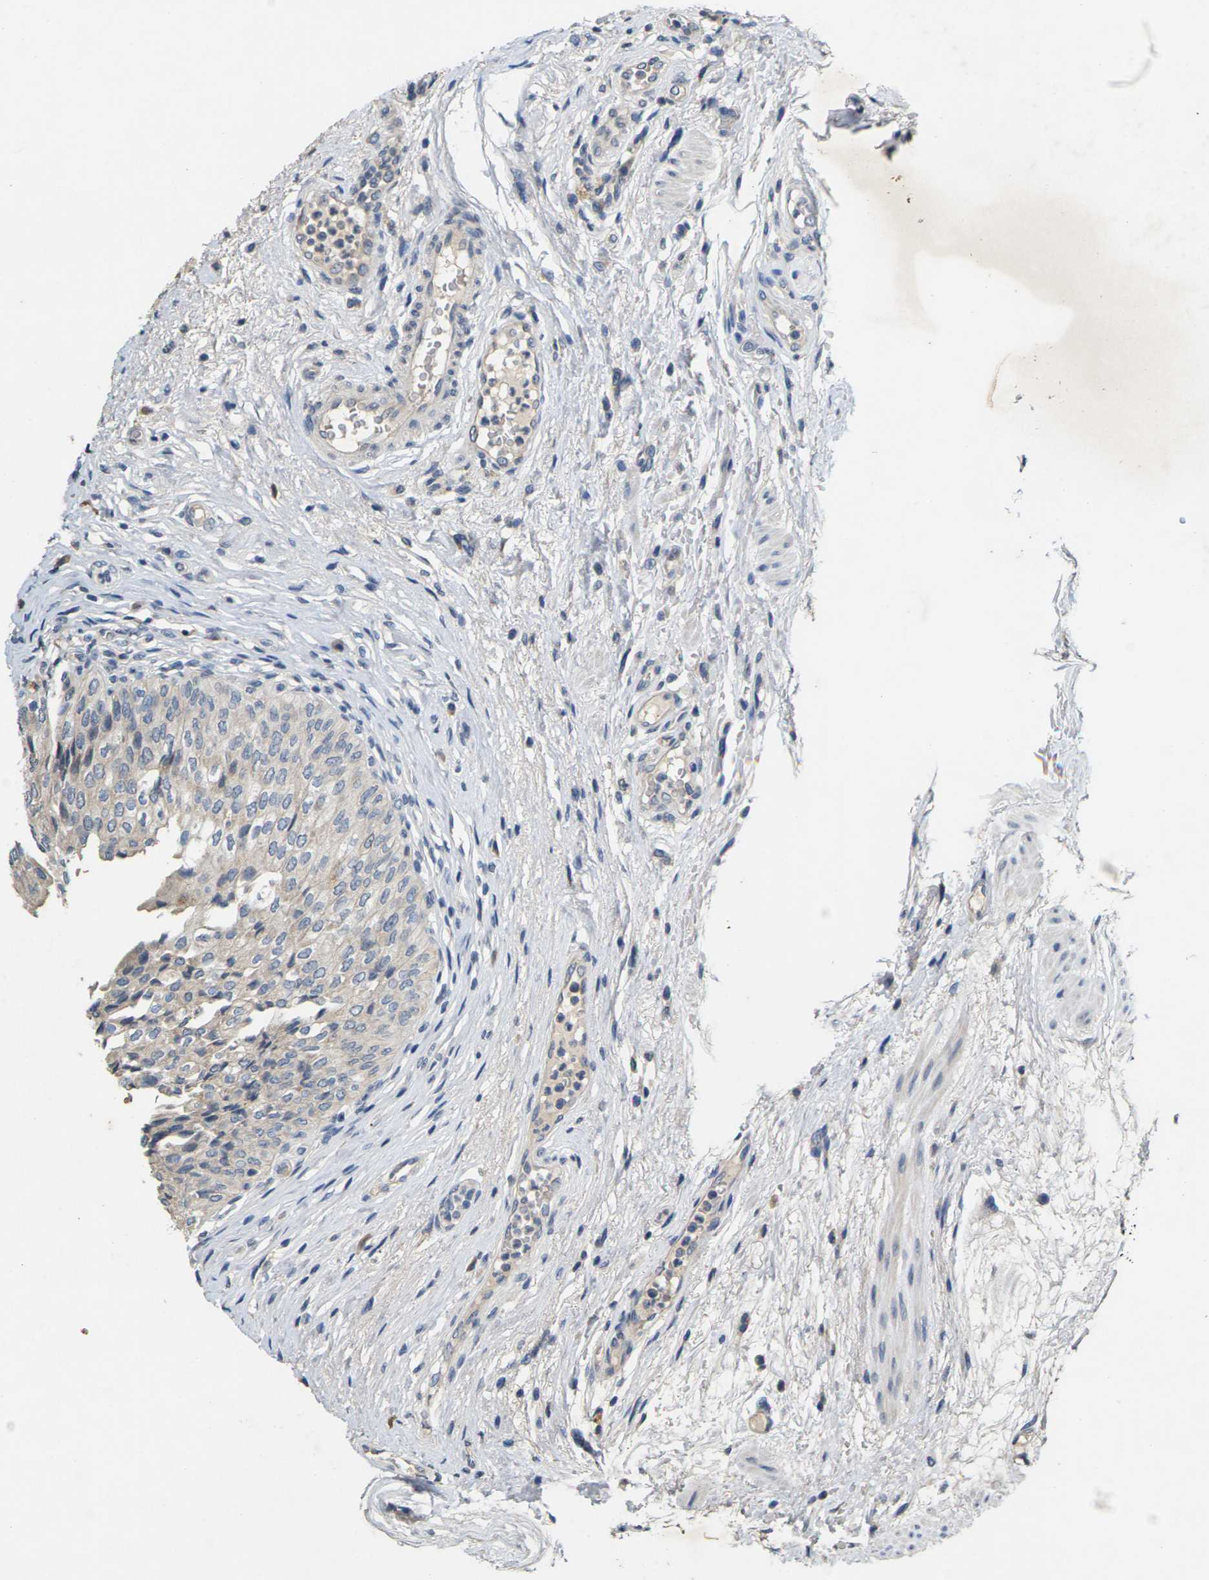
{"staining": {"intensity": "weak", "quantity": ">75%", "location": "cytoplasmic/membranous"}, "tissue": "urinary bladder", "cell_type": "Urothelial cells", "image_type": "normal", "snomed": [{"axis": "morphology", "description": "Normal tissue, NOS"}, {"axis": "topography", "description": "Urinary bladder"}], "caption": "This image exhibits normal urinary bladder stained with immunohistochemistry (IHC) to label a protein in brown. The cytoplasmic/membranous of urothelial cells show weak positivity for the protein. Nuclei are counter-stained blue.", "gene": "SLC2A2", "patient": {"sex": "male", "age": 46}}